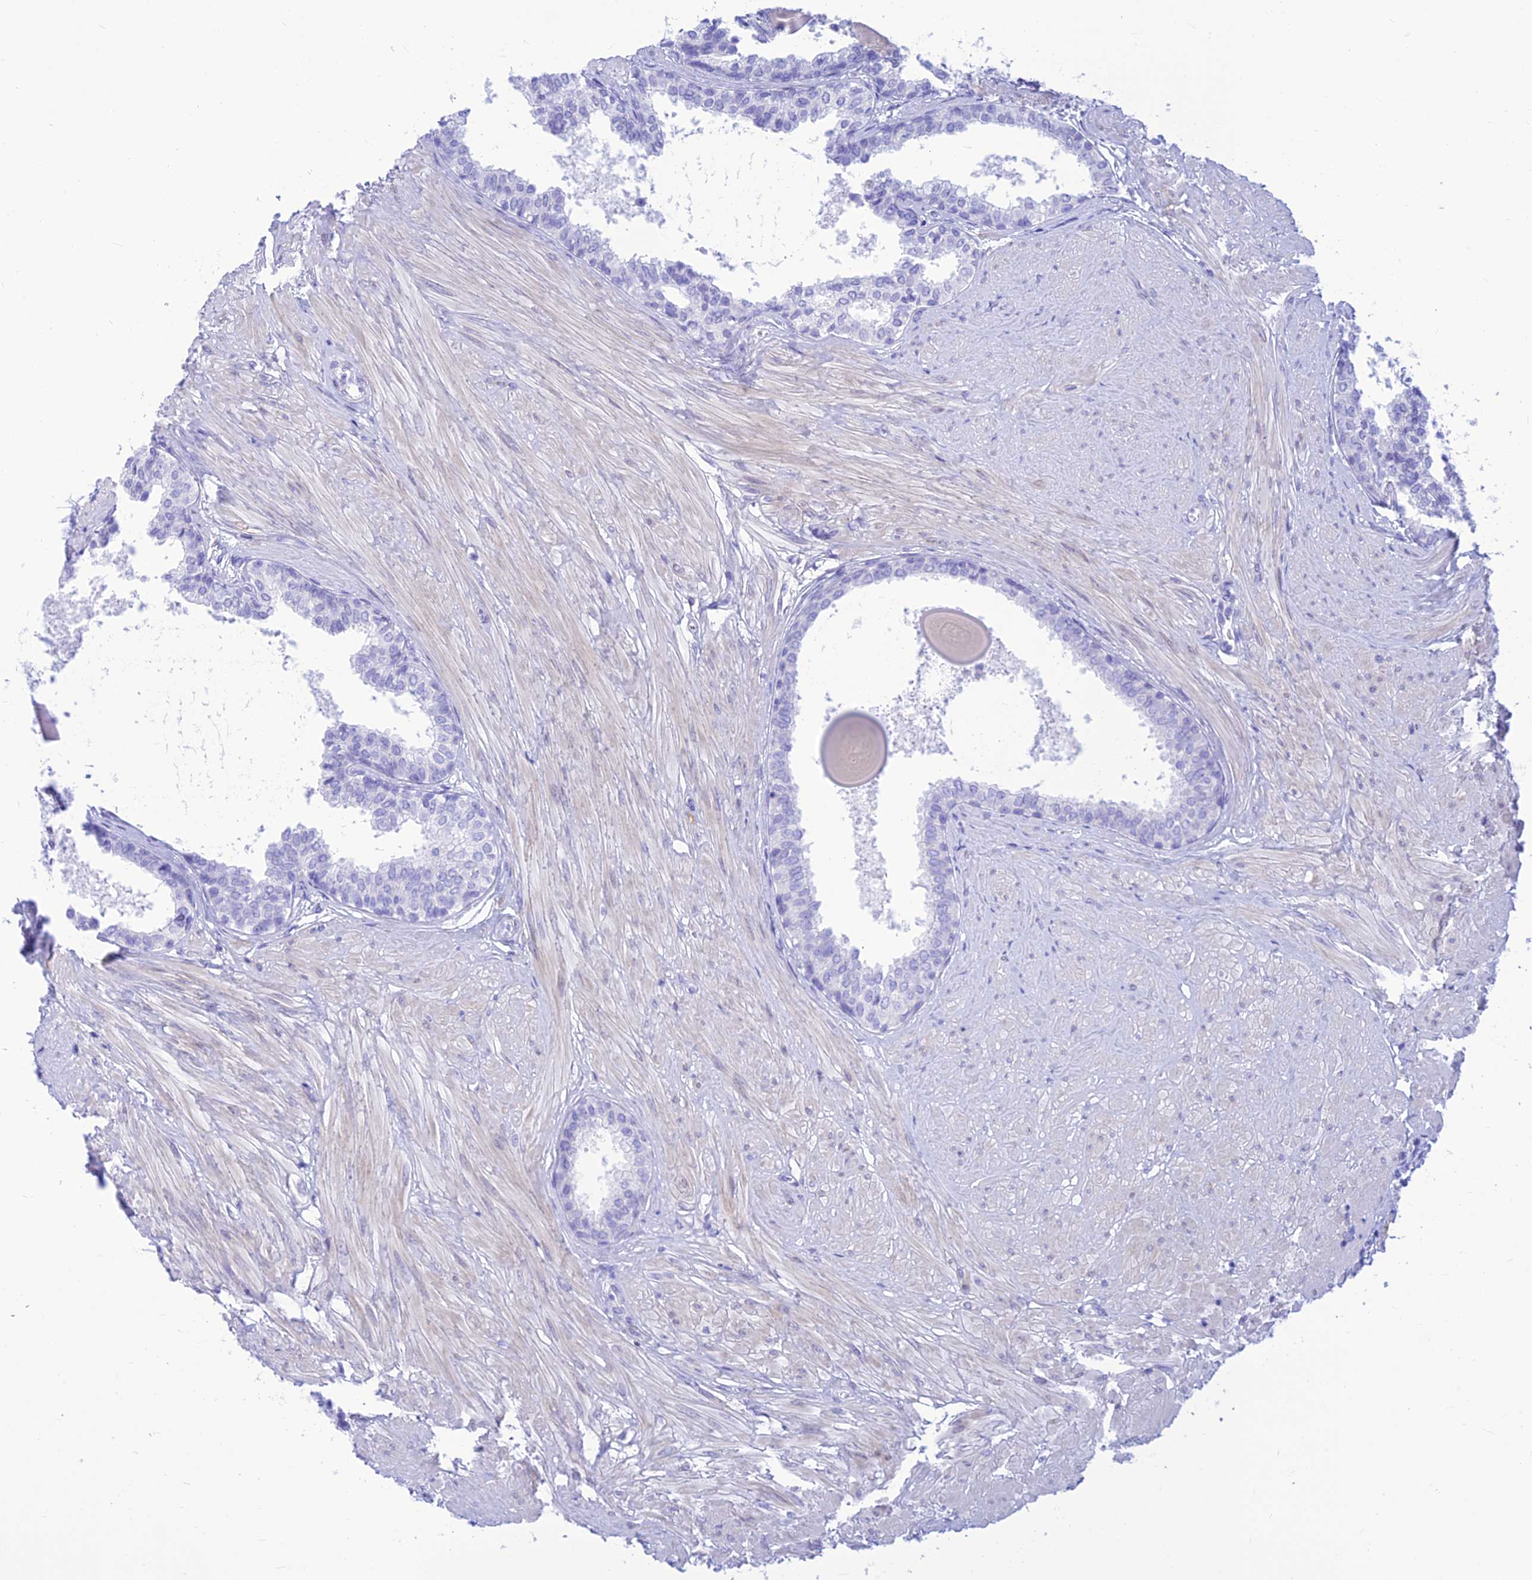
{"staining": {"intensity": "negative", "quantity": "none", "location": "none"}, "tissue": "prostate", "cell_type": "Glandular cells", "image_type": "normal", "snomed": [{"axis": "morphology", "description": "Normal tissue, NOS"}, {"axis": "topography", "description": "Prostate"}], "caption": "Glandular cells are negative for brown protein staining in unremarkable prostate. (DAB (3,3'-diaminobenzidine) IHC, high magnification).", "gene": "PRNP", "patient": {"sex": "male", "age": 48}}